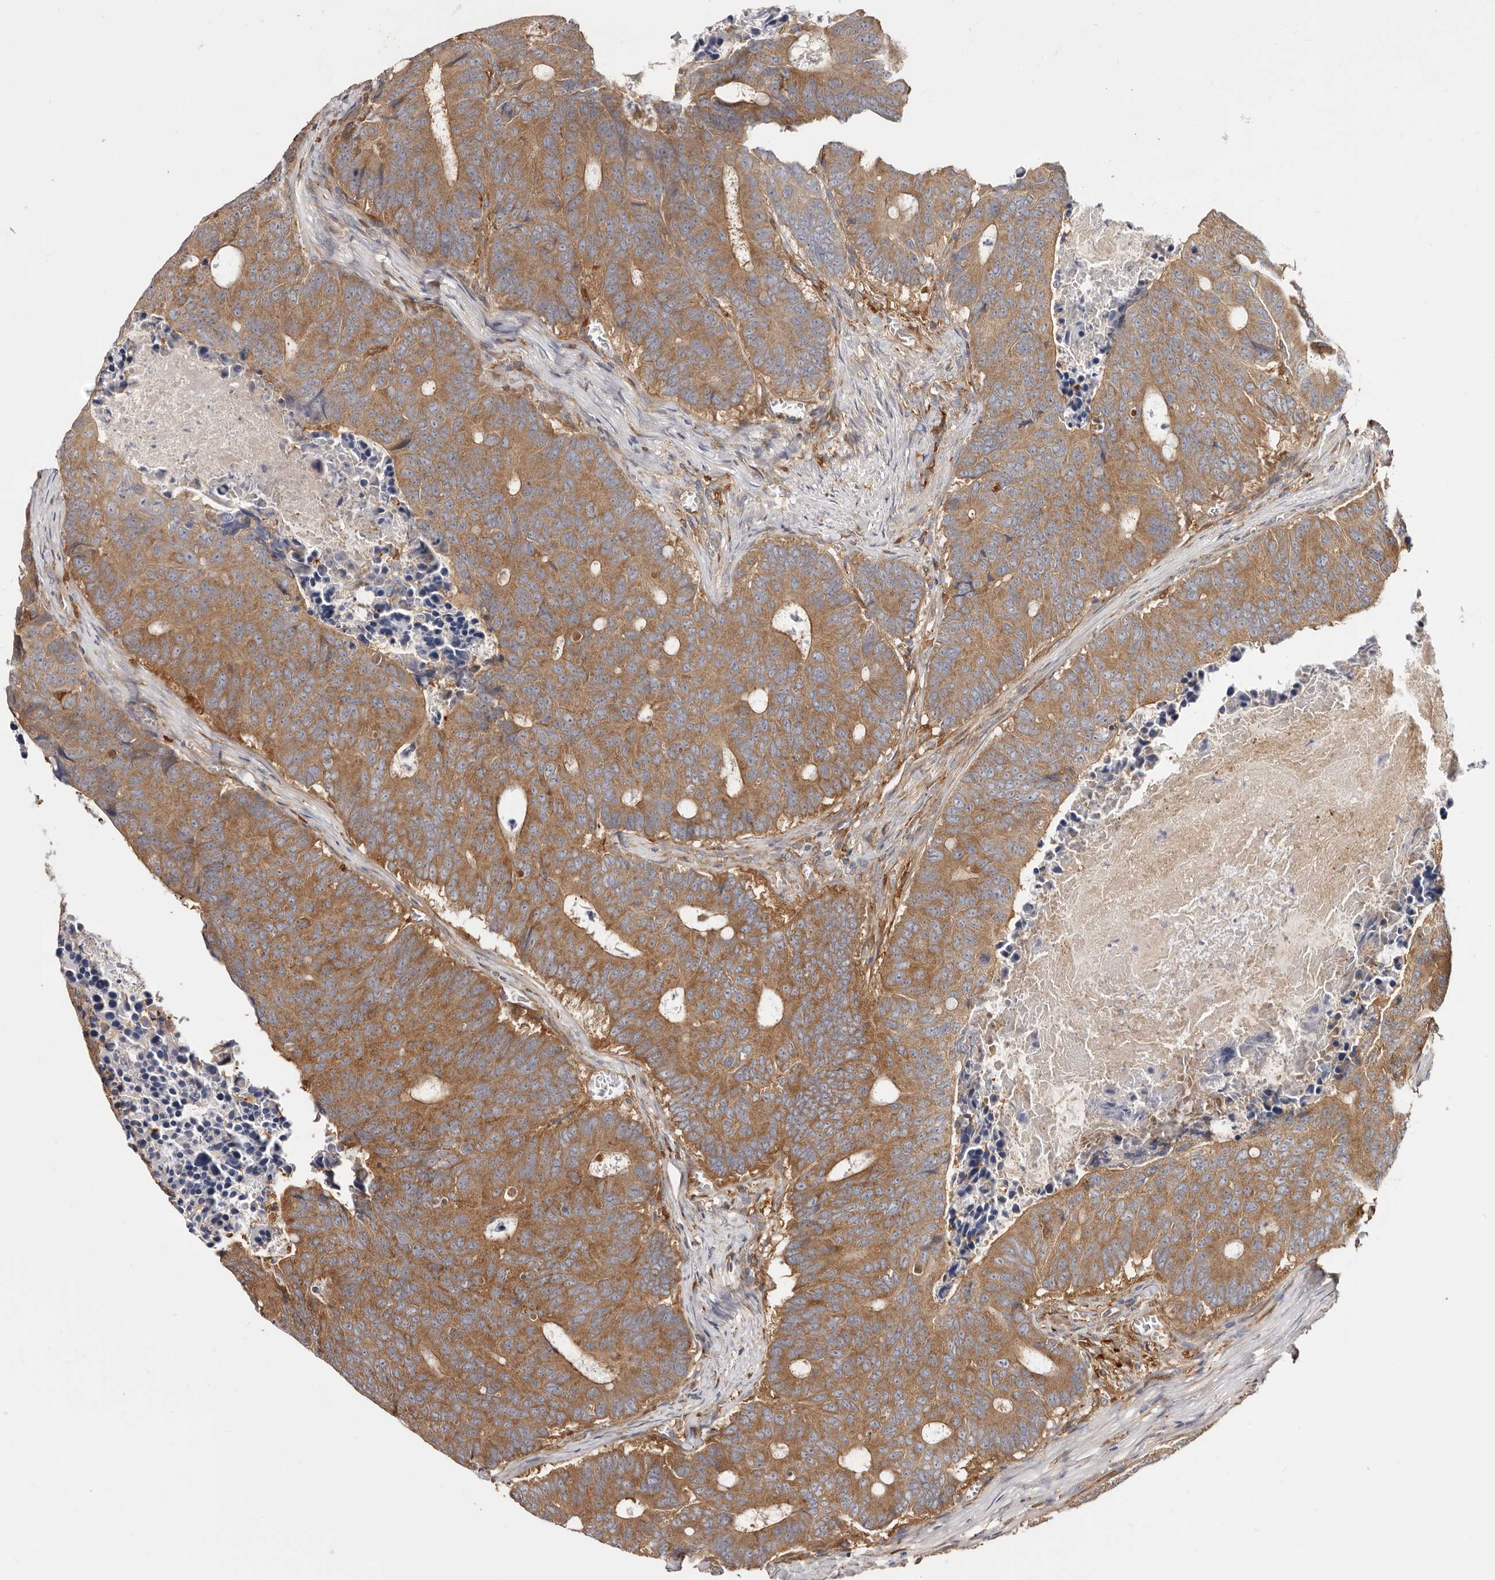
{"staining": {"intensity": "moderate", "quantity": ">75%", "location": "cytoplasmic/membranous"}, "tissue": "colorectal cancer", "cell_type": "Tumor cells", "image_type": "cancer", "snomed": [{"axis": "morphology", "description": "Adenocarcinoma, NOS"}, {"axis": "topography", "description": "Colon"}], "caption": "This is an image of immunohistochemistry staining of colorectal cancer (adenocarcinoma), which shows moderate positivity in the cytoplasmic/membranous of tumor cells.", "gene": "LAP3", "patient": {"sex": "male", "age": 87}}